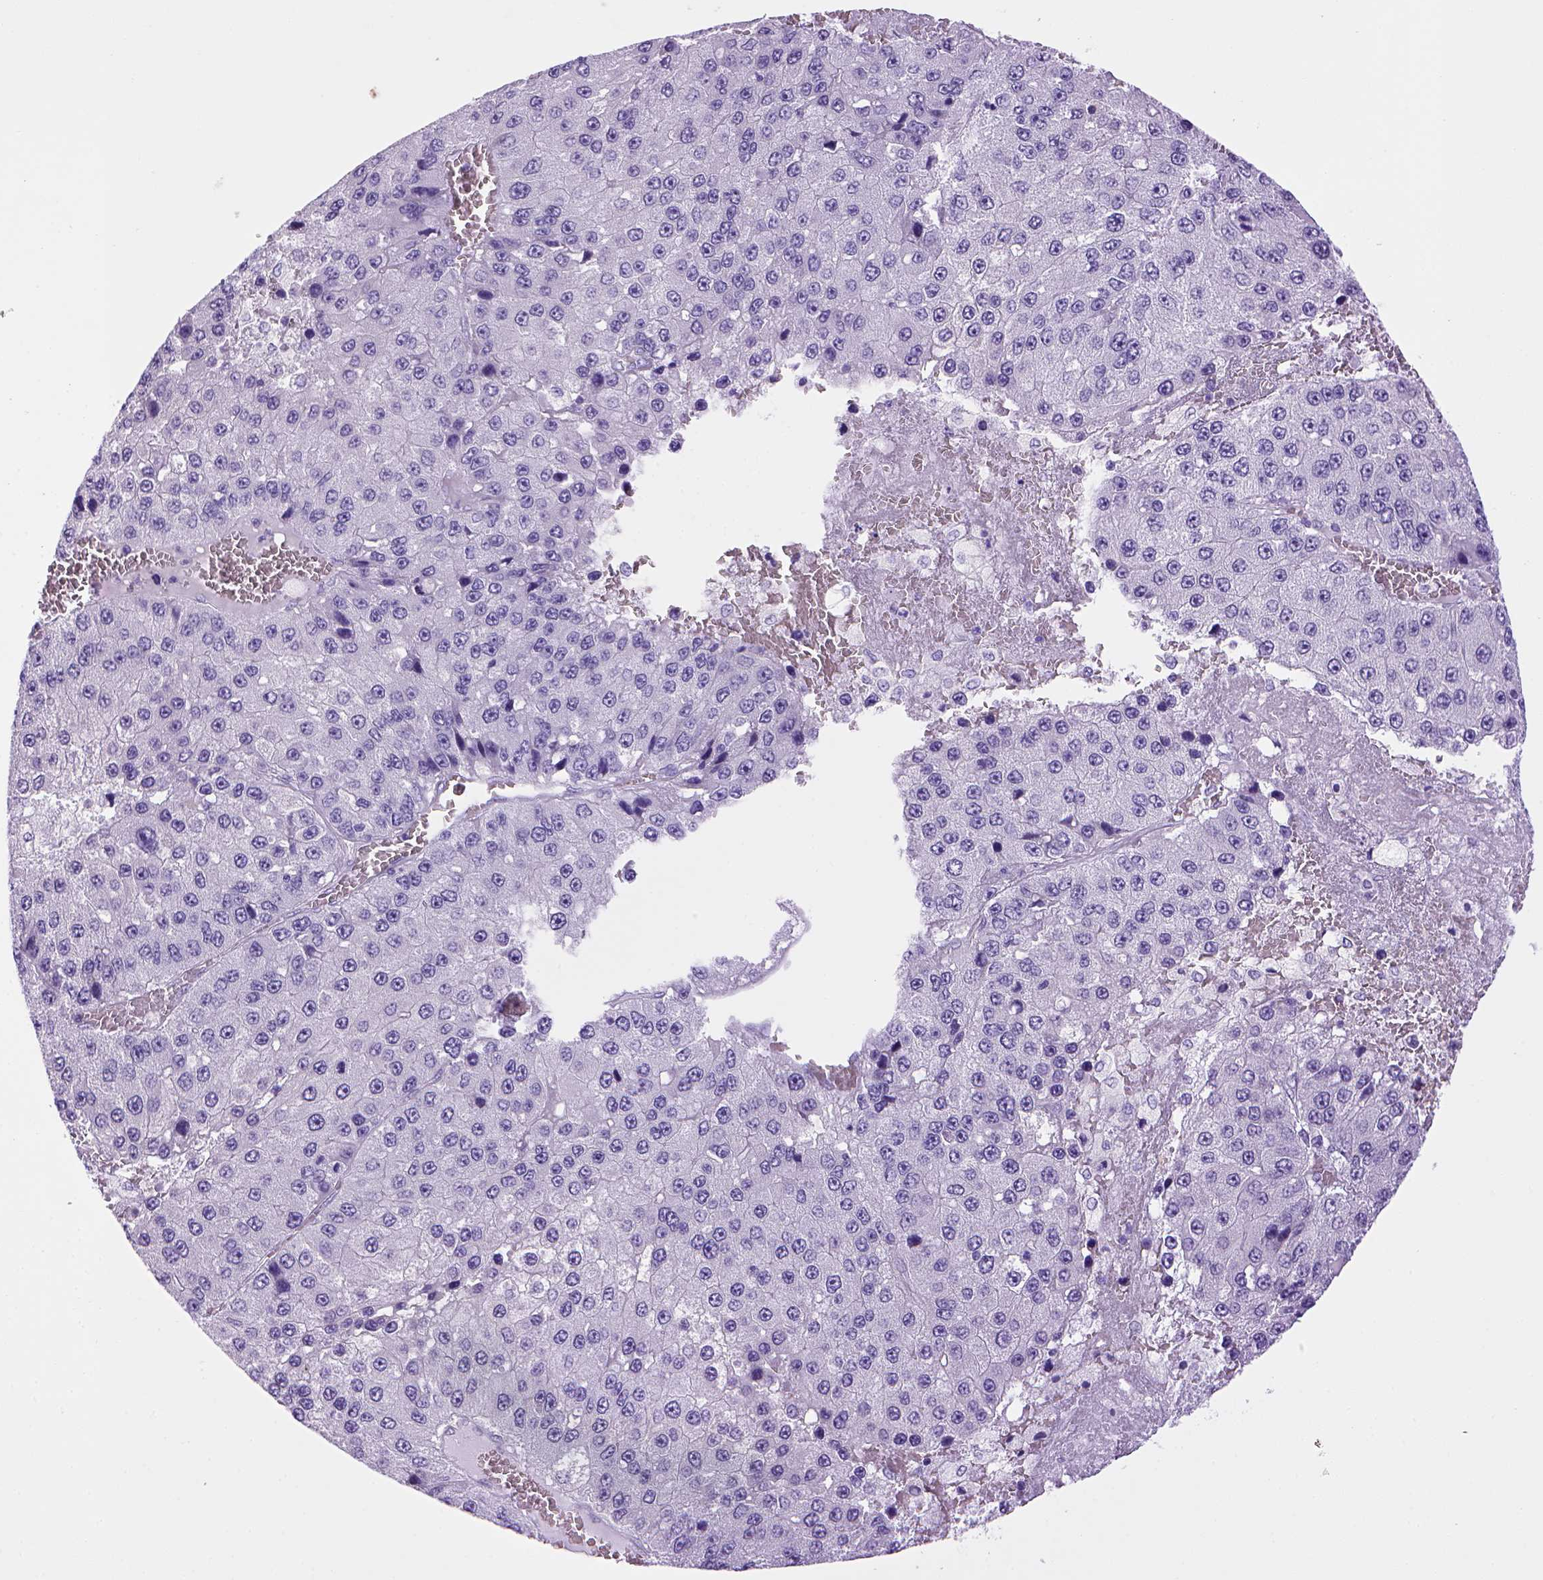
{"staining": {"intensity": "negative", "quantity": "none", "location": "none"}, "tissue": "liver cancer", "cell_type": "Tumor cells", "image_type": "cancer", "snomed": [{"axis": "morphology", "description": "Carcinoma, Hepatocellular, NOS"}, {"axis": "topography", "description": "Liver"}], "caption": "IHC photomicrograph of human liver cancer (hepatocellular carcinoma) stained for a protein (brown), which reveals no expression in tumor cells. (Stains: DAB immunohistochemistry with hematoxylin counter stain, Microscopy: brightfield microscopy at high magnification).", "gene": "SGCG", "patient": {"sex": "female", "age": 73}}